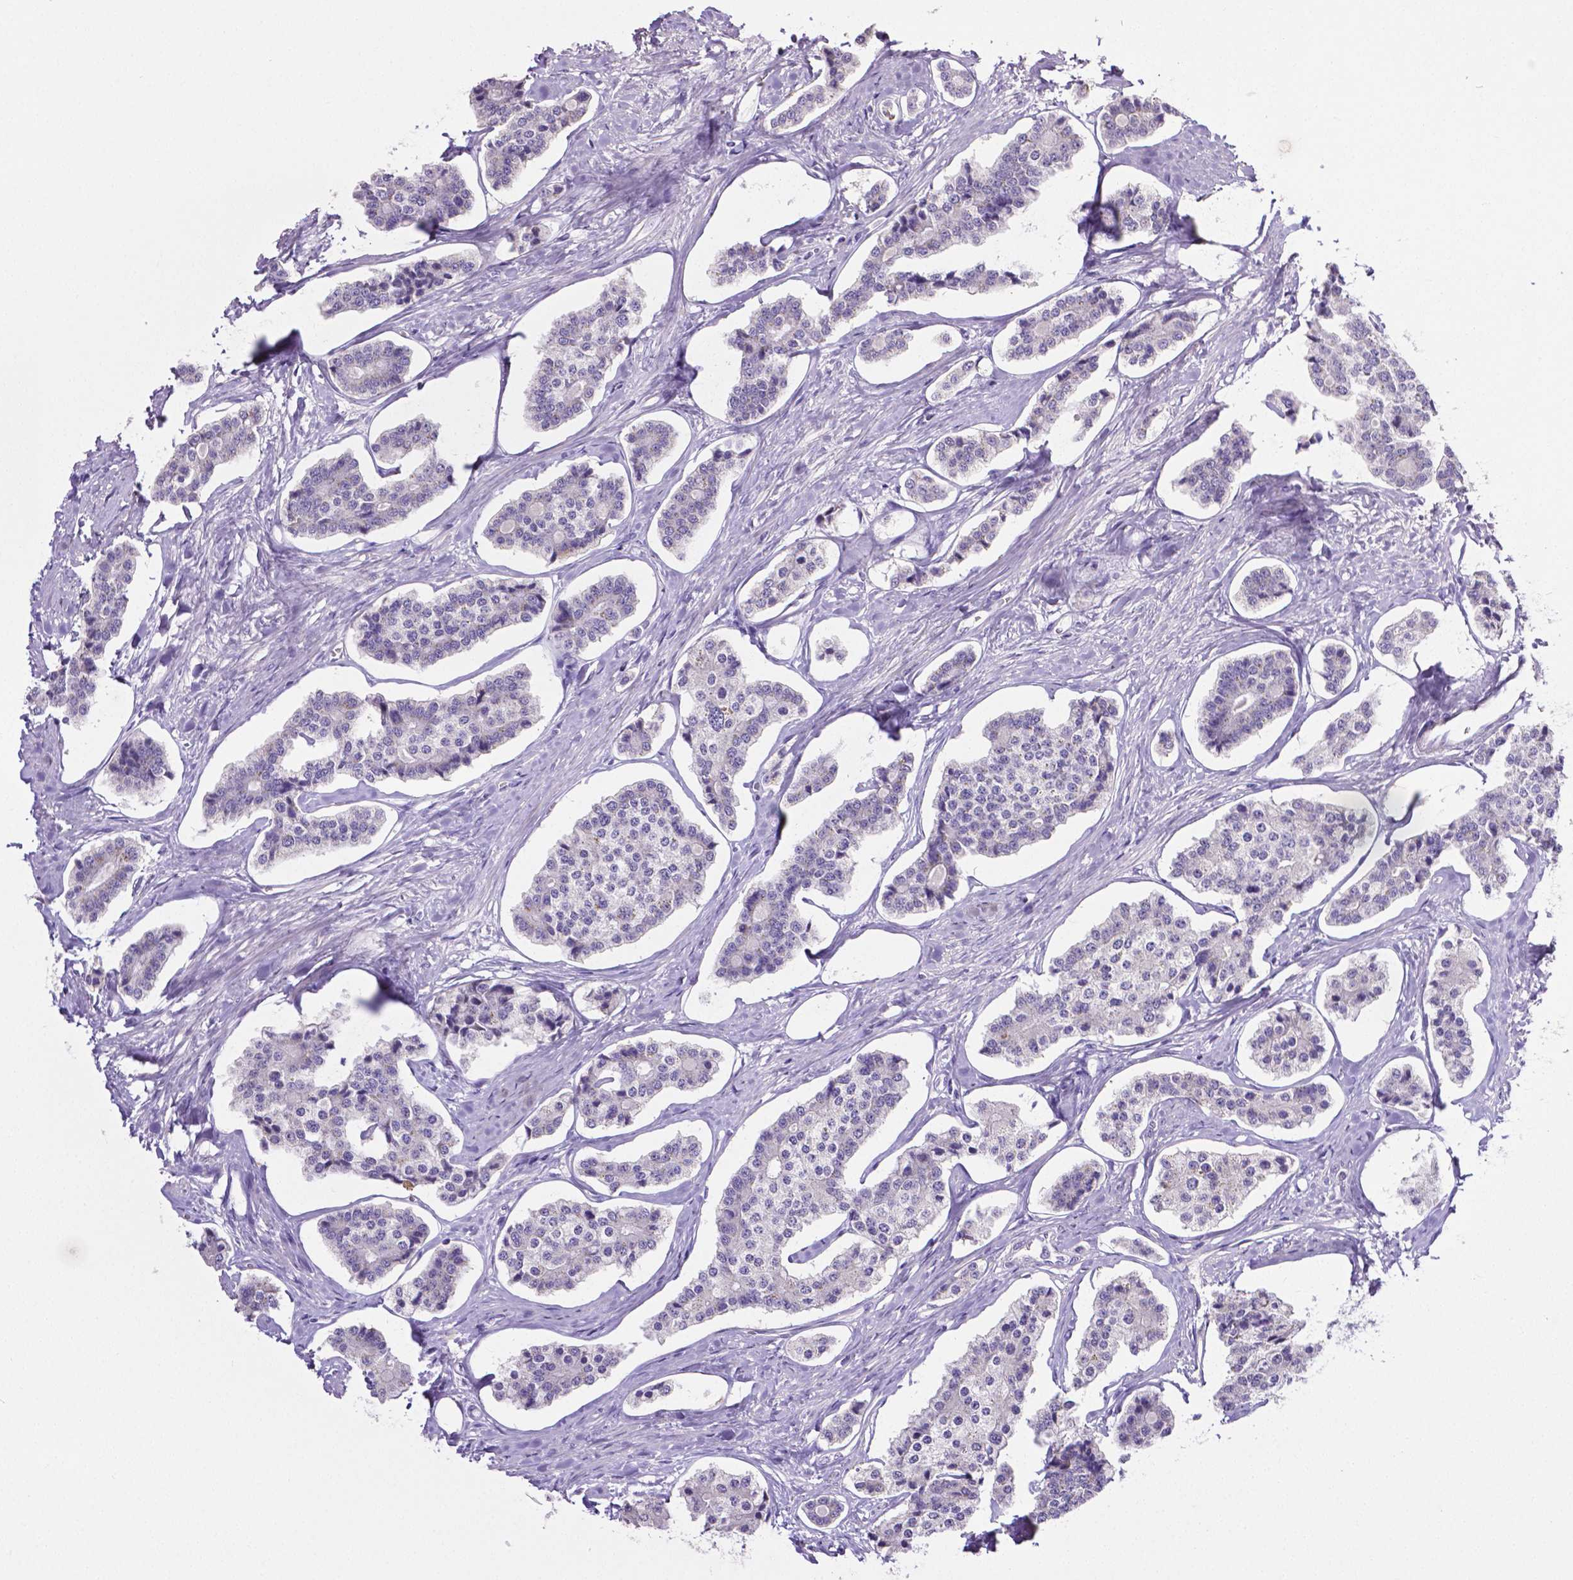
{"staining": {"intensity": "weak", "quantity": "<25%", "location": "cytoplasmic/membranous"}, "tissue": "carcinoid", "cell_type": "Tumor cells", "image_type": "cancer", "snomed": [{"axis": "morphology", "description": "Carcinoid, malignant, NOS"}, {"axis": "topography", "description": "Small intestine"}], "caption": "Protein analysis of carcinoid (malignant) exhibits no significant positivity in tumor cells. The staining is performed using DAB brown chromogen with nuclei counter-stained in using hematoxylin.", "gene": "MMP9", "patient": {"sex": "female", "age": 65}}